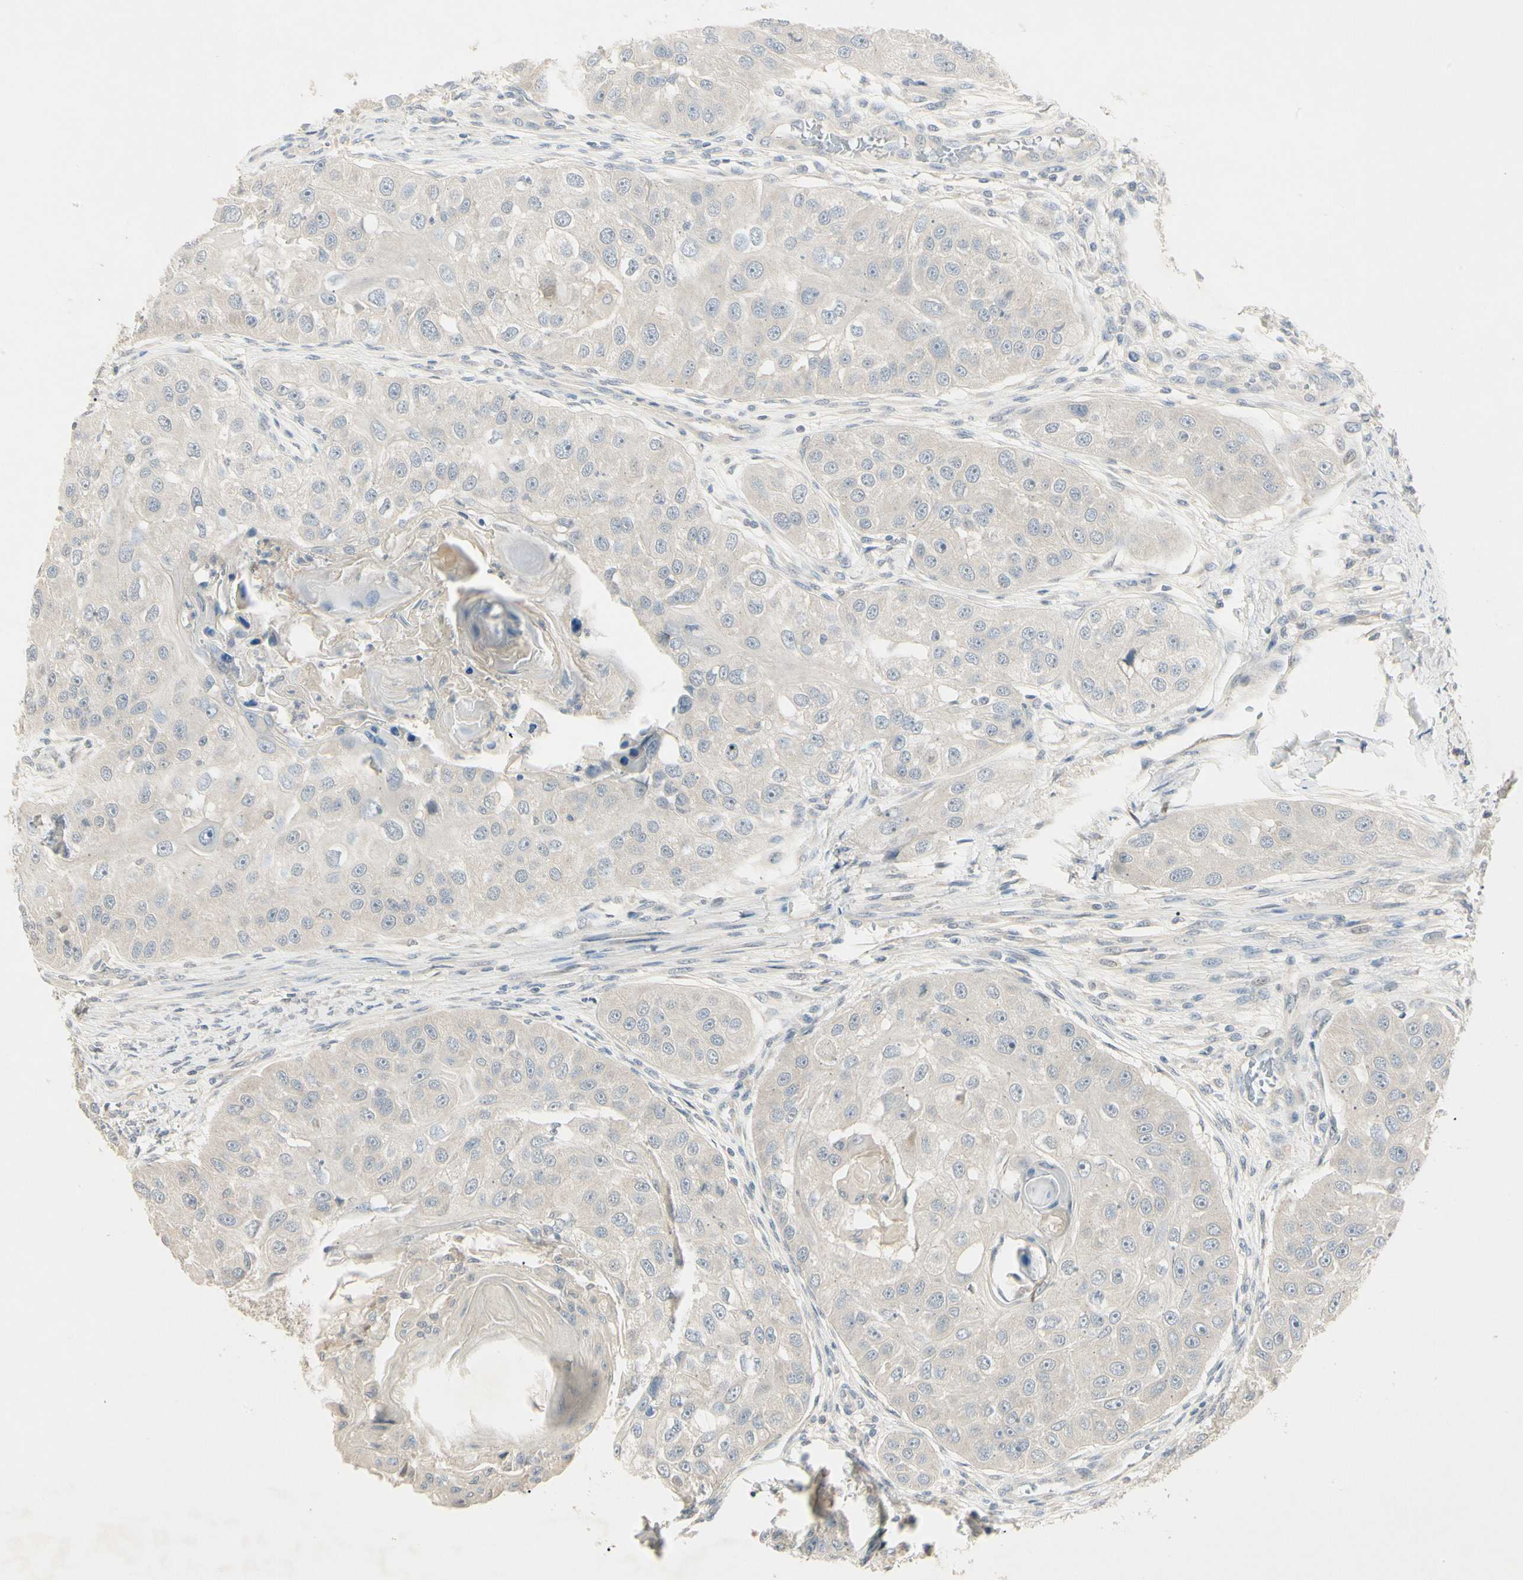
{"staining": {"intensity": "negative", "quantity": "none", "location": "none"}, "tissue": "head and neck cancer", "cell_type": "Tumor cells", "image_type": "cancer", "snomed": [{"axis": "morphology", "description": "Normal tissue, NOS"}, {"axis": "morphology", "description": "Squamous cell carcinoma, NOS"}, {"axis": "topography", "description": "Skeletal muscle"}, {"axis": "topography", "description": "Head-Neck"}], "caption": "Human head and neck cancer stained for a protein using immunohistochemistry (IHC) displays no positivity in tumor cells.", "gene": "PRSS21", "patient": {"sex": "male", "age": 51}}